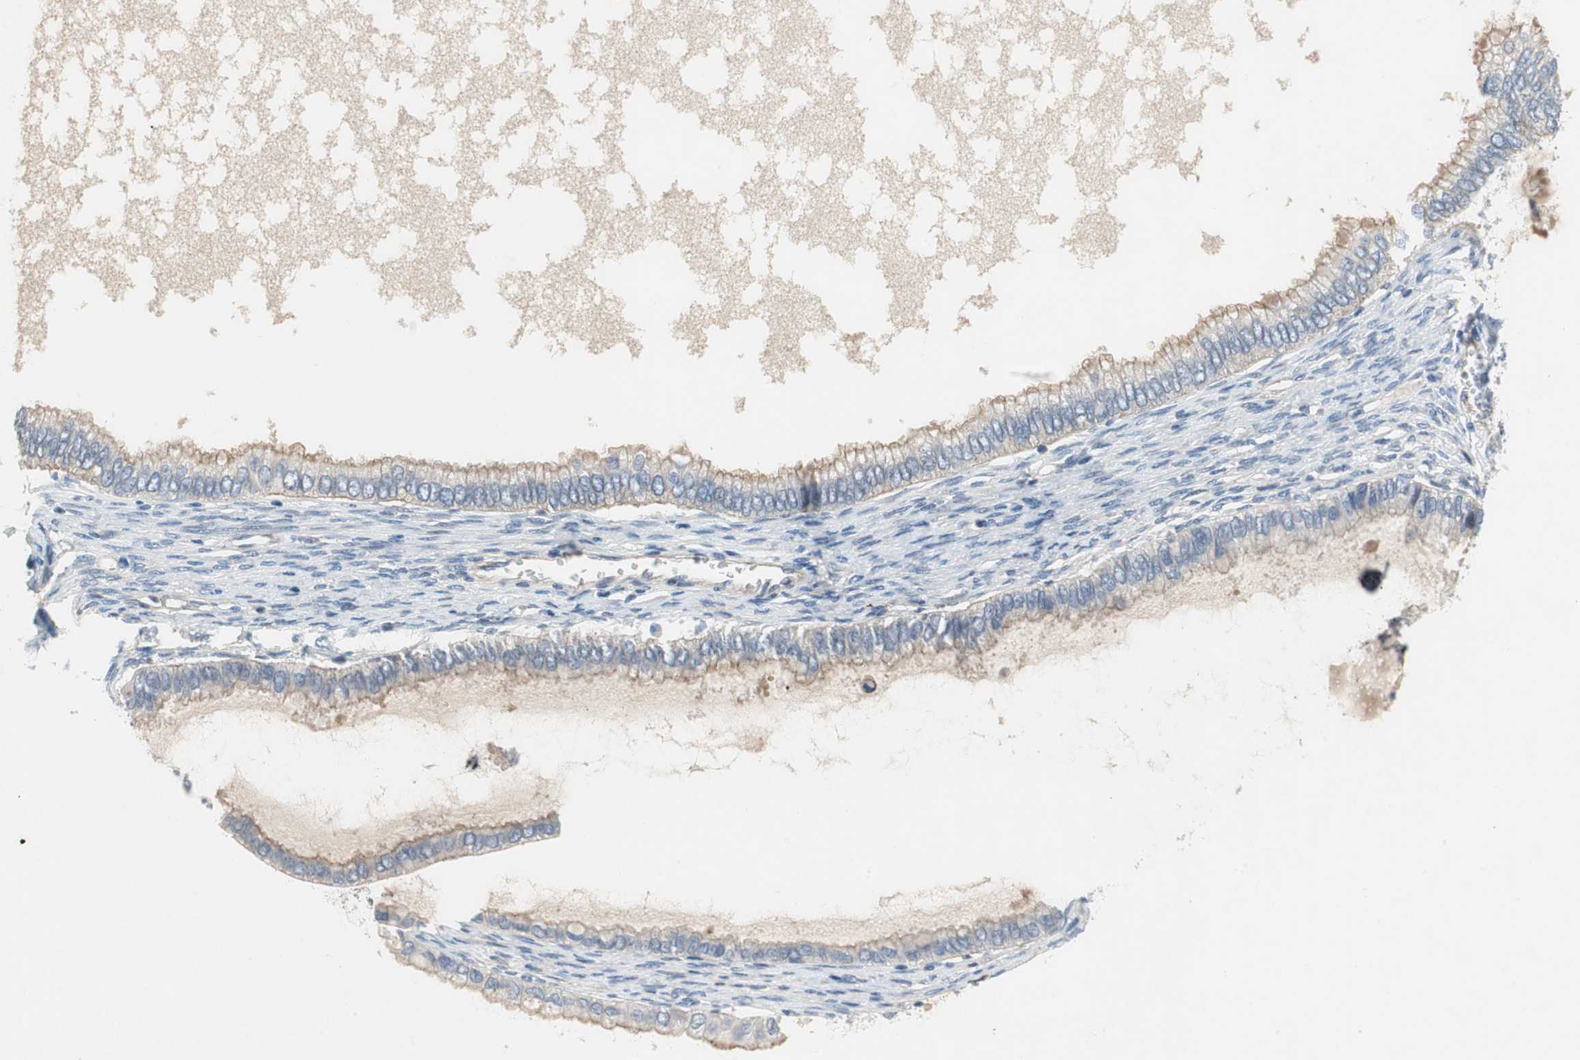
{"staining": {"intensity": "weak", "quantity": ">75%", "location": "cytoplasmic/membranous"}, "tissue": "ovarian cancer", "cell_type": "Tumor cells", "image_type": "cancer", "snomed": [{"axis": "morphology", "description": "Cystadenocarcinoma, mucinous, NOS"}, {"axis": "topography", "description": "Ovary"}], "caption": "DAB (3,3'-diaminobenzidine) immunohistochemical staining of human ovarian cancer demonstrates weak cytoplasmic/membranous protein staining in approximately >75% of tumor cells. The staining is performed using DAB (3,3'-diaminobenzidine) brown chromogen to label protein expression. The nuclei are counter-stained blue using hematoxylin.", "gene": "CPA3", "patient": {"sex": "female", "age": 80}}